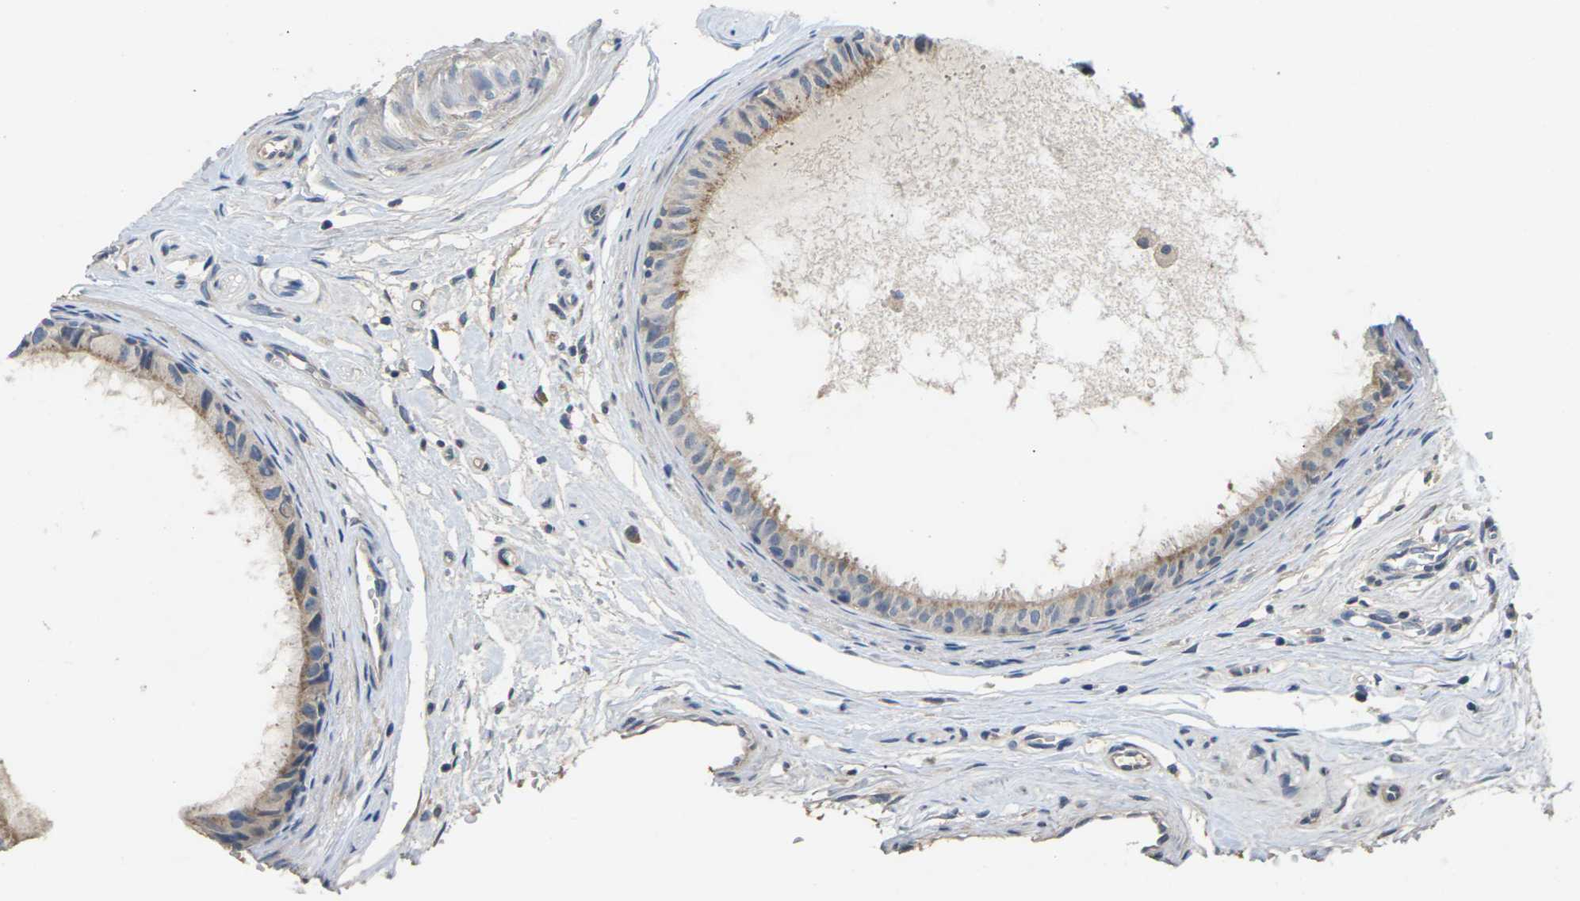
{"staining": {"intensity": "weak", "quantity": ">75%", "location": "cytoplasmic/membranous"}, "tissue": "epididymis", "cell_type": "Glandular cells", "image_type": "normal", "snomed": [{"axis": "morphology", "description": "Normal tissue, NOS"}, {"axis": "morphology", "description": "Inflammation, NOS"}, {"axis": "topography", "description": "Epididymis"}], "caption": "The image reveals immunohistochemical staining of normal epididymis. There is weak cytoplasmic/membranous positivity is appreciated in about >75% of glandular cells.", "gene": "SLC2A2", "patient": {"sex": "male", "age": 85}}